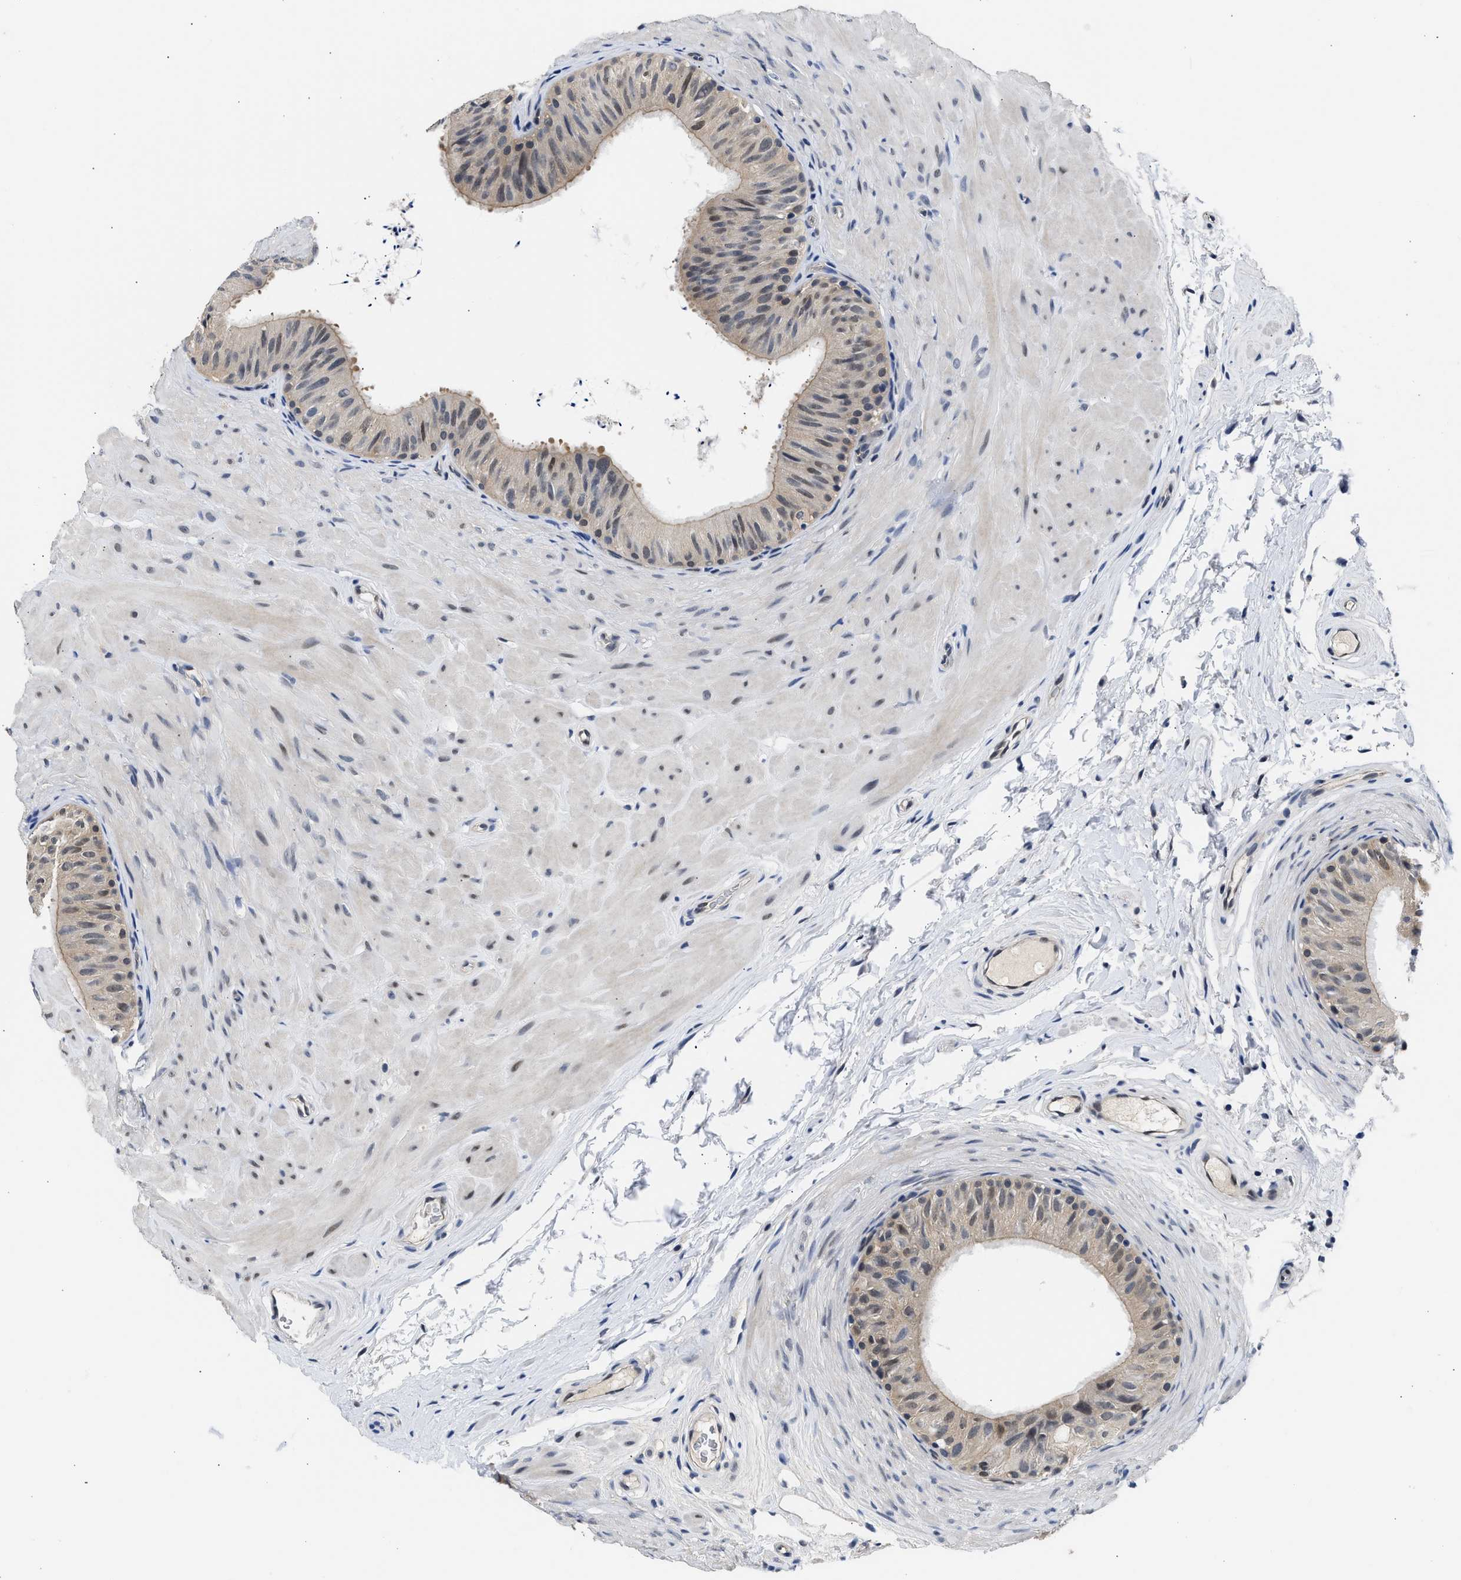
{"staining": {"intensity": "moderate", "quantity": "25%-75%", "location": "cytoplasmic/membranous,nuclear"}, "tissue": "epididymis", "cell_type": "Glandular cells", "image_type": "normal", "snomed": [{"axis": "morphology", "description": "Normal tissue, NOS"}, {"axis": "topography", "description": "Epididymis"}], "caption": "High-magnification brightfield microscopy of normal epididymis stained with DAB (brown) and counterstained with hematoxylin (blue). glandular cells exhibit moderate cytoplasmic/membranous,nuclear expression is seen in approximately25%-75% of cells.", "gene": "XPO5", "patient": {"sex": "male", "age": 34}}